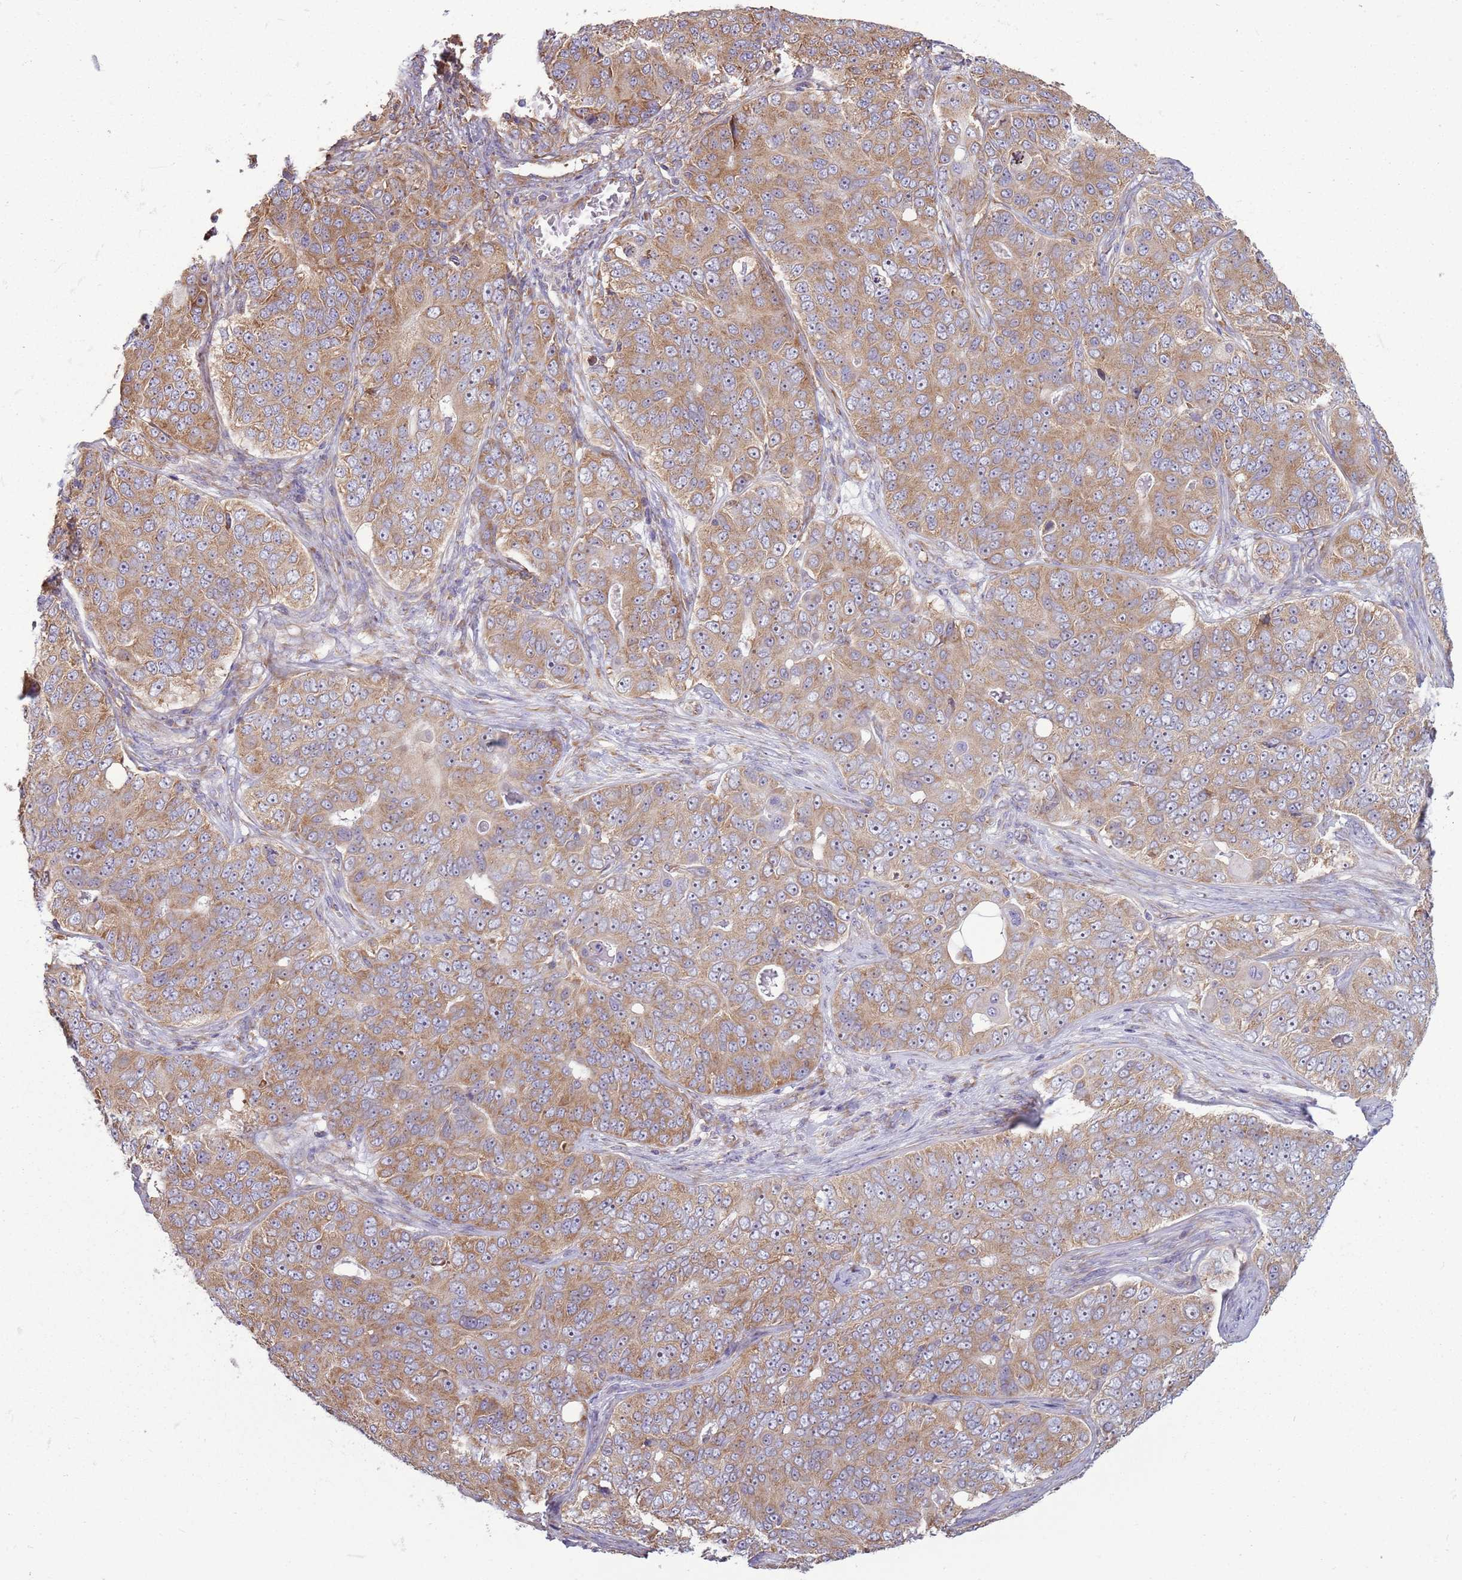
{"staining": {"intensity": "moderate", "quantity": ">75%", "location": "cytoplasmic/membranous,nuclear"}, "tissue": "ovarian cancer", "cell_type": "Tumor cells", "image_type": "cancer", "snomed": [{"axis": "morphology", "description": "Carcinoma, endometroid"}, {"axis": "topography", "description": "Ovary"}], "caption": "Immunohistochemical staining of endometroid carcinoma (ovarian) shows moderate cytoplasmic/membranous and nuclear protein expression in approximately >75% of tumor cells.", "gene": "RPL17-C18orf32", "patient": {"sex": "female", "age": 51}}